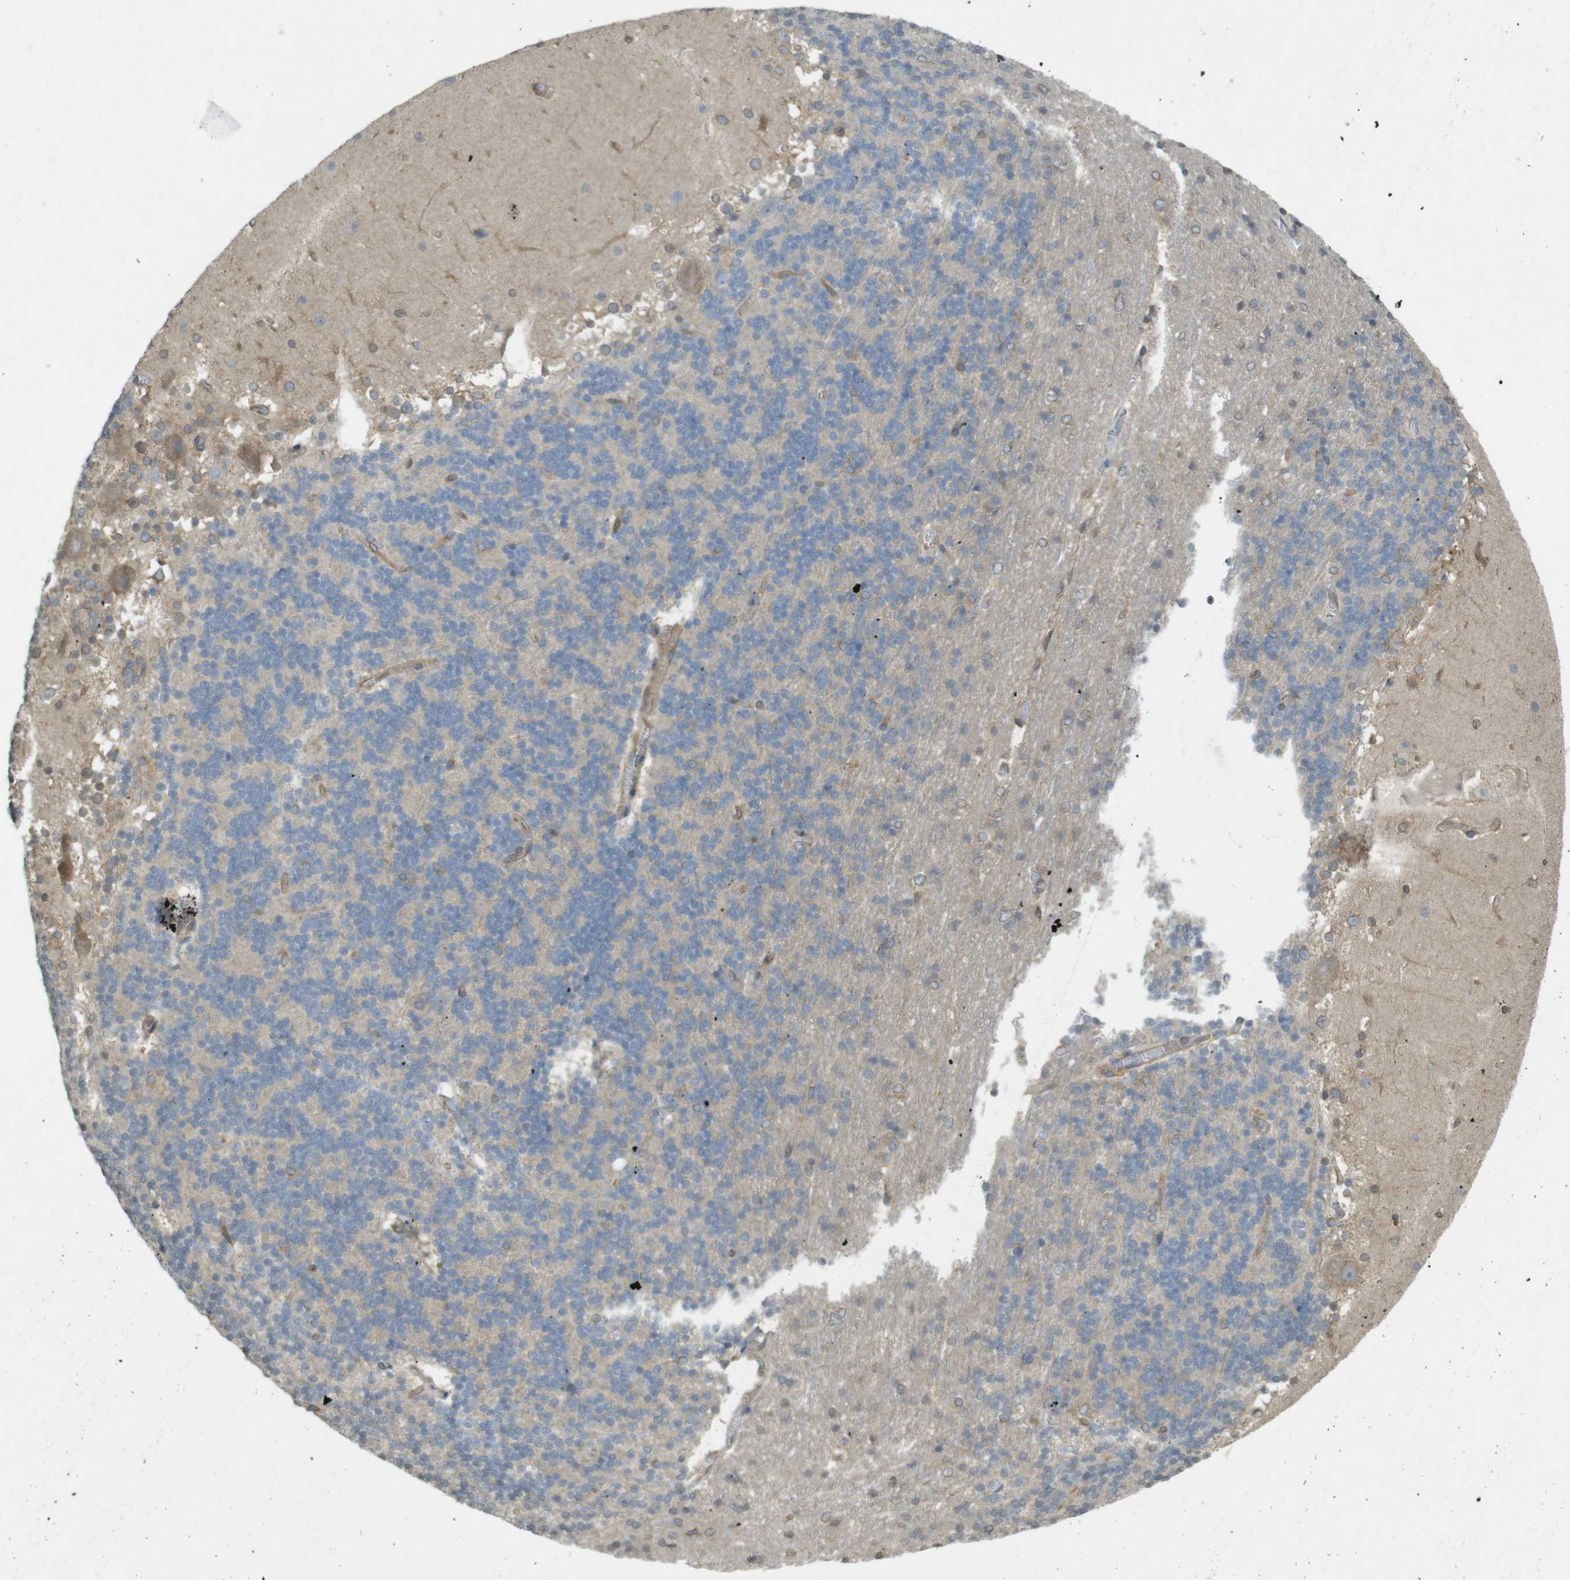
{"staining": {"intensity": "weak", "quantity": "<25%", "location": "cytoplasmic/membranous"}, "tissue": "cerebellum", "cell_type": "Cells in granular layer", "image_type": "normal", "snomed": [{"axis": "morphology", "description": "Normal tissue, NOS"}, {"axis": "topography", "description": "Cerebellum"}], "caption": "High power microscopy photomicrograph of an IHC micrograph of unremarkable cerebellum, revealing no significant expression in cells in granular layer.", "gene": "KIF5B", "patient": {"sex": "female", "age": 19}}